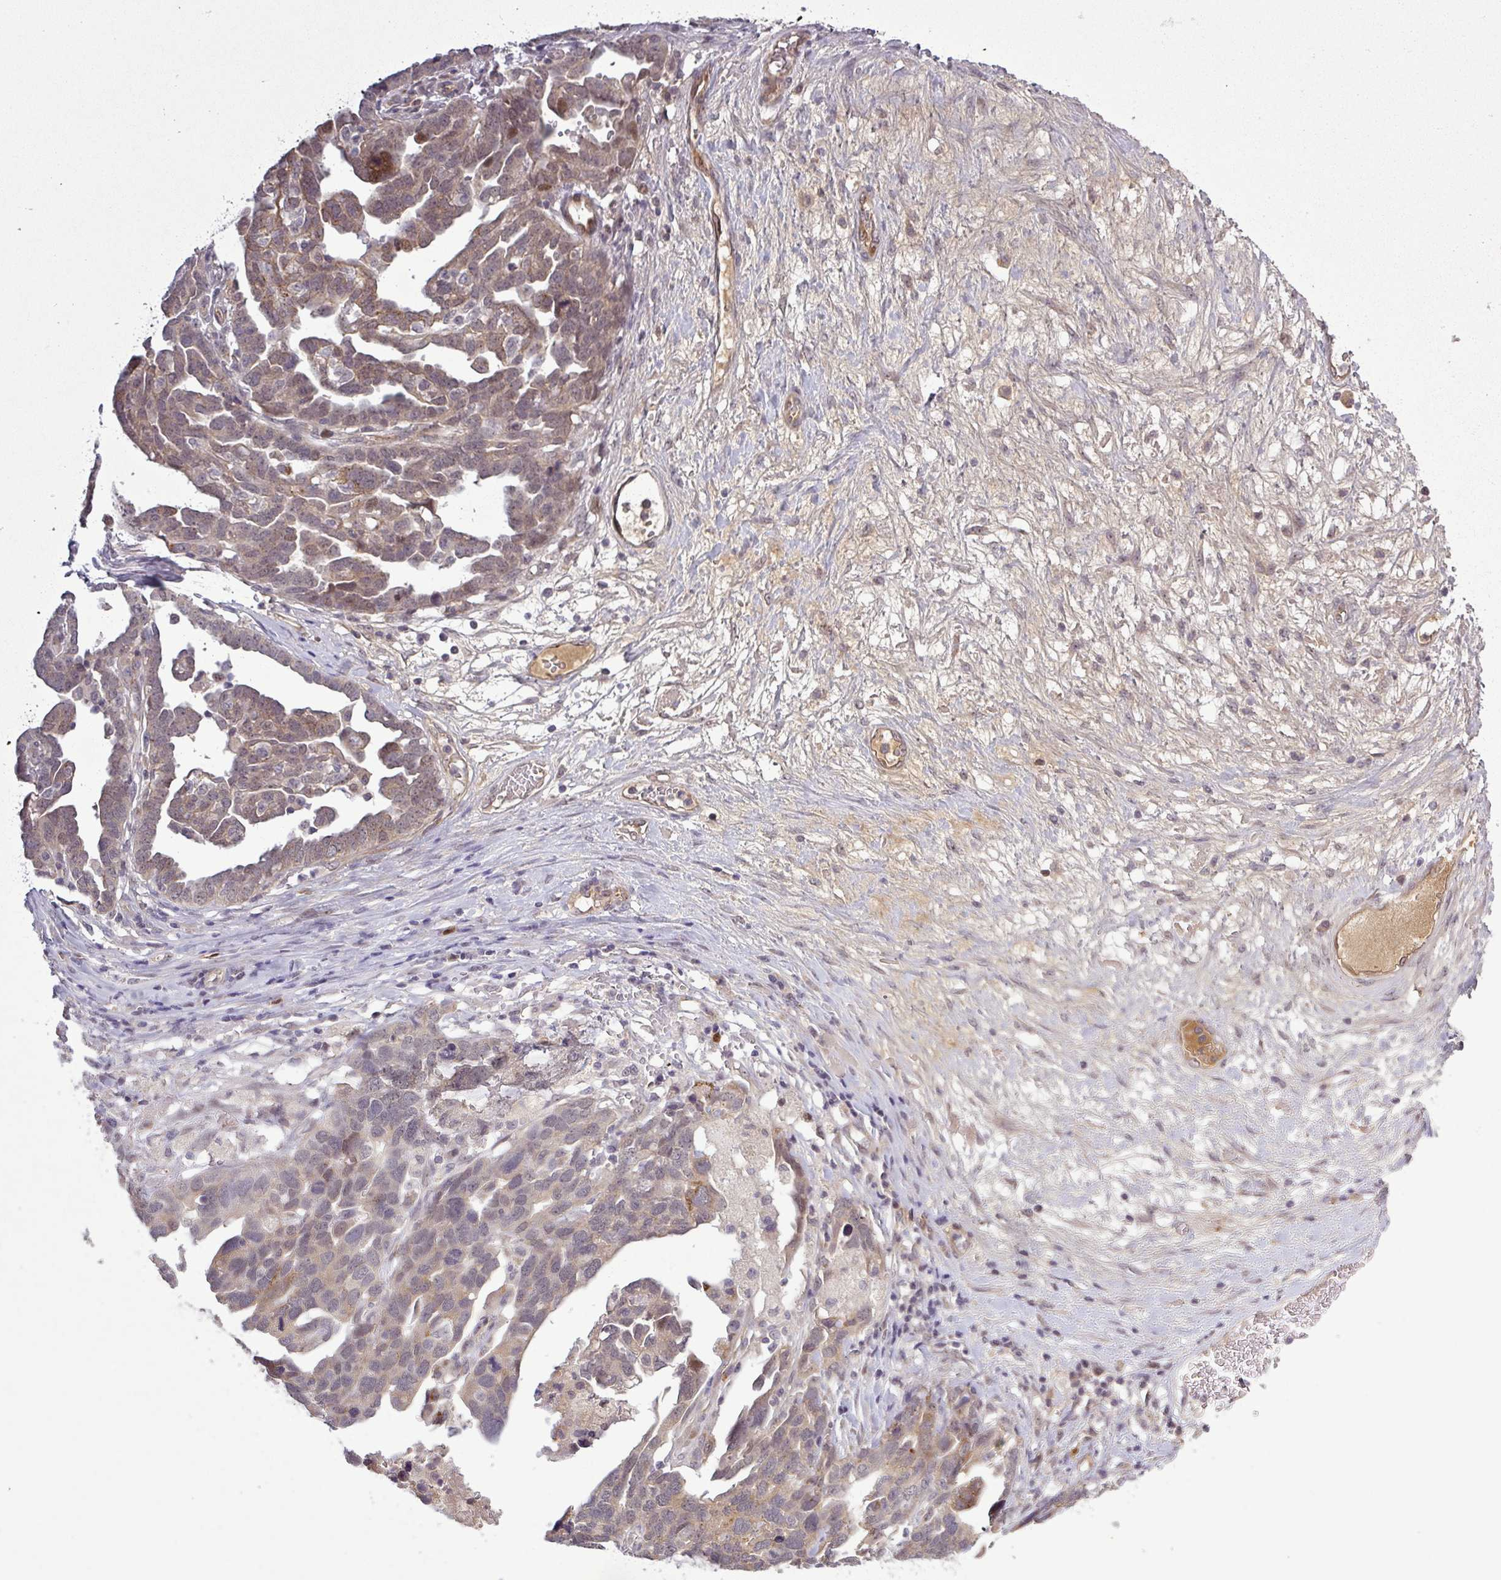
{"staining": {"intensity": "weak", "quantity": "<25%", "location": "cytoplasmic/membranous"}, "tissue": "ovarian cancer", "cell_type": "Tumor cells", "image_type": "cancer", "snomed": [{"axis": "morphology", "description": "Cystadenocarcinoma, serous, NOS"}, {"axis": "topography", "description": "Ovary"}], "caption": "Immunohistochemistry of serous cystadenocarcinoma (ovarian) shows no staining in tumor cells.", "gene": "PCDH1", "patient": {"sex": "female", "age": 54}}